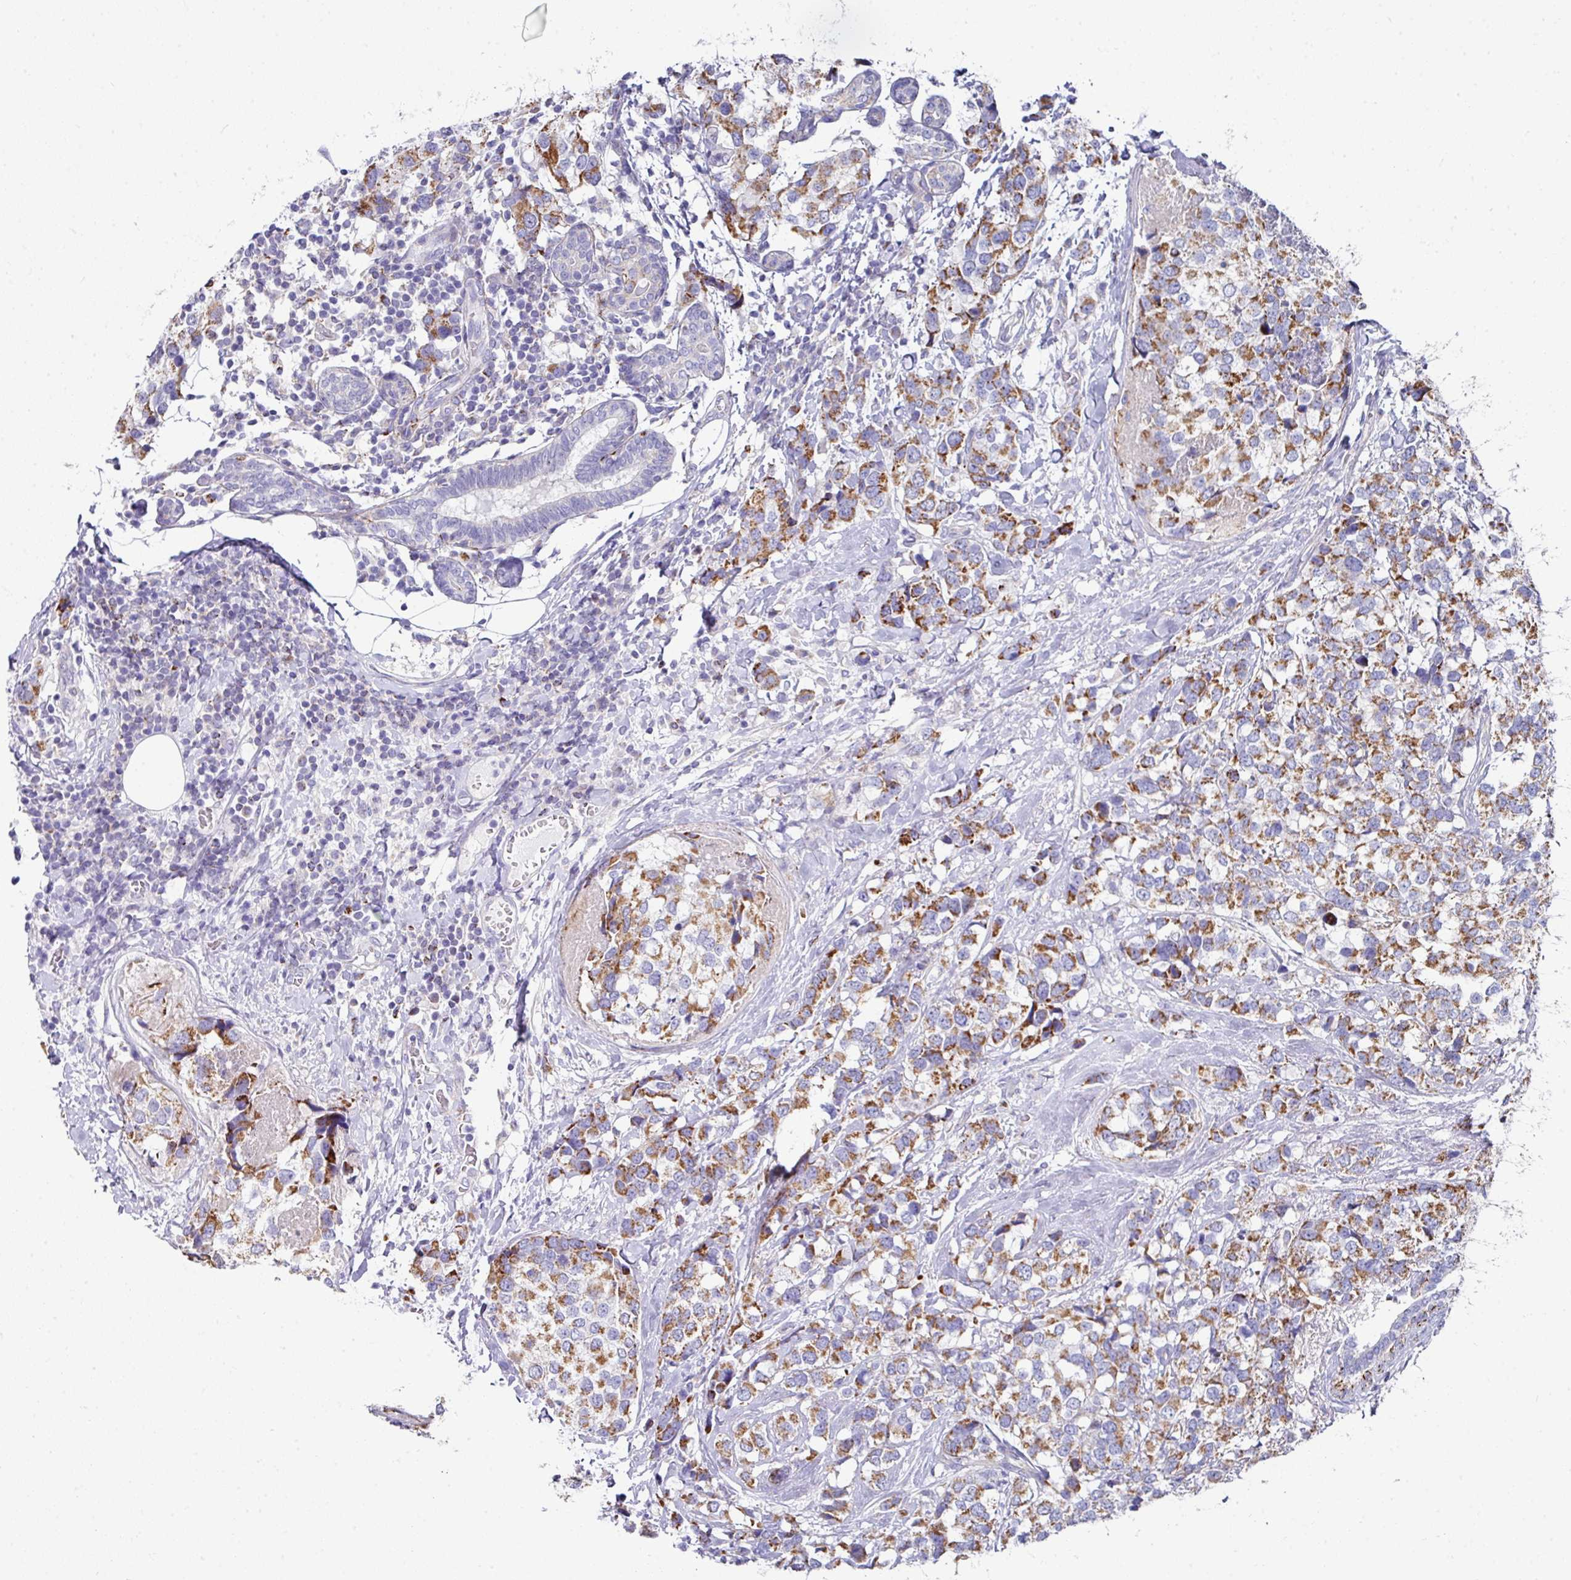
{"staining": {"intensity": "moderate", "quantity": ">75%", "location": "cytoplasmic/membranous"}, "tissue": "breast cancer", "cell_type": "Tumor cells", "image_type": "cancer", "snomed": [{"axis": "morphology", "description": "Lobular carcinoma"}, {"axis": "topography", "description": "Breast"}], "caption": "Immunohistochemical staining of breast lobular carcinoma reveals medium levels of moderate cytoplasmic/membranous staining in approximately >75% of tumor cells.", "gene": "CLDN1", "patient": {"sex": "female", "age": 59}}